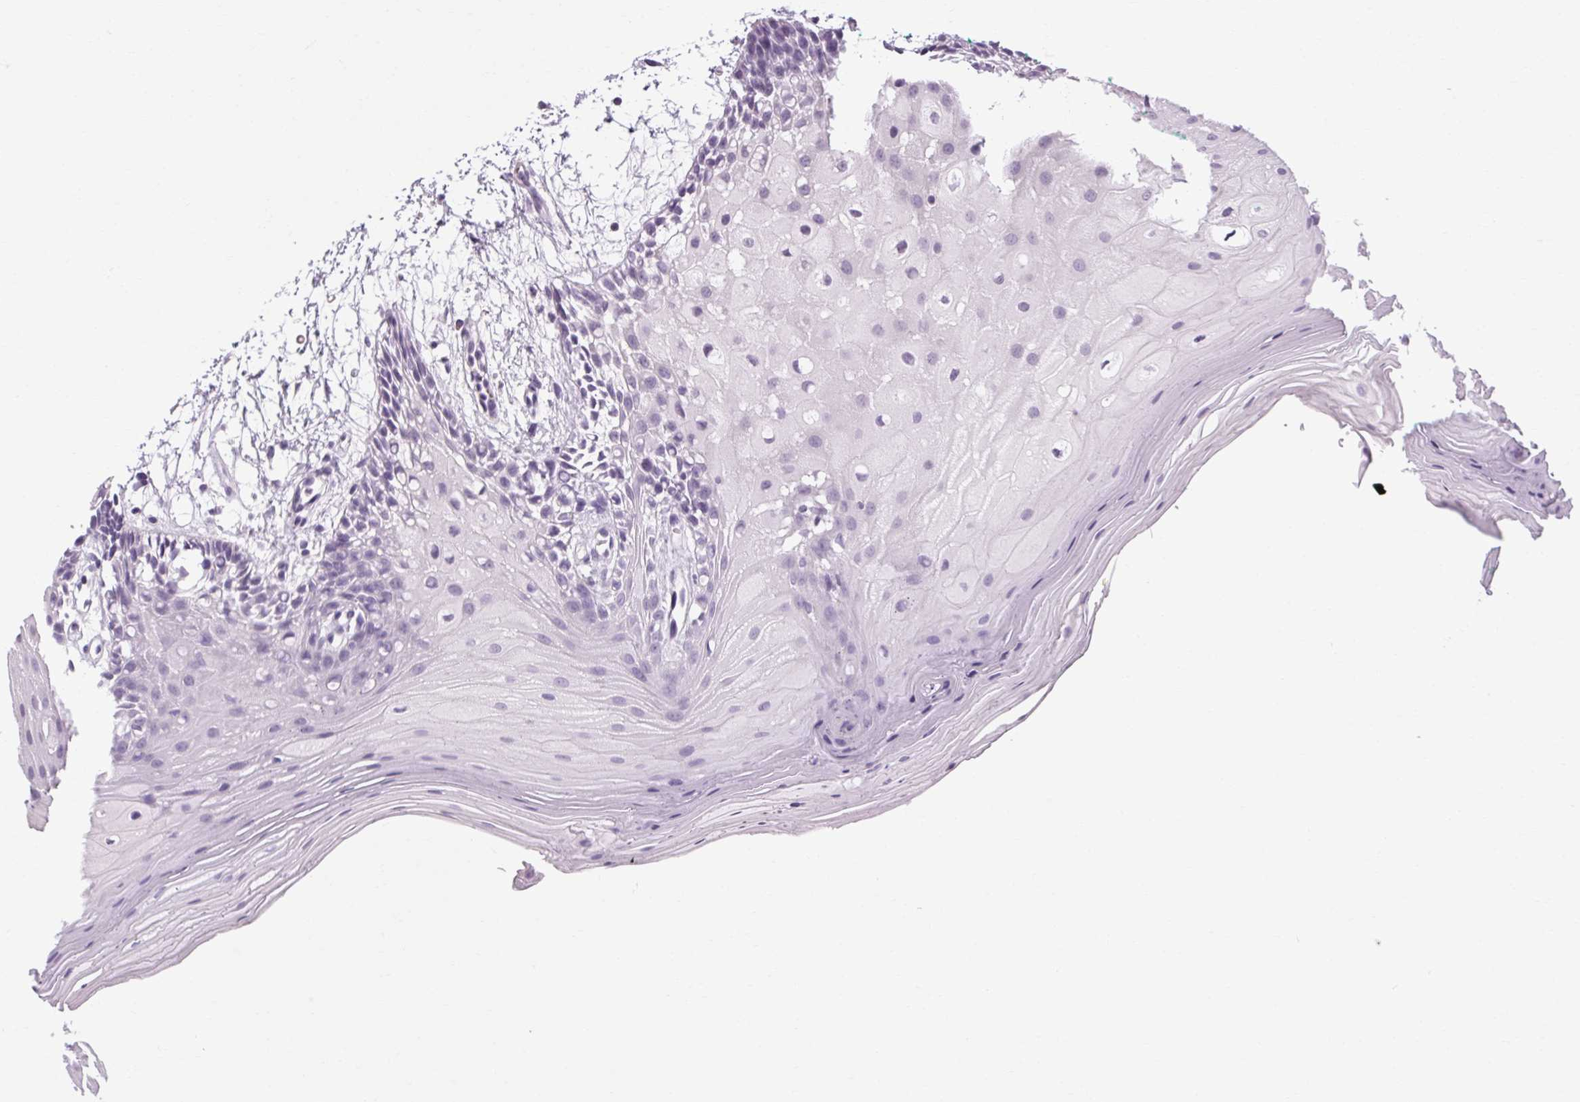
{"staining": {"intensity": "negative", "quantity": "none", "location": "none"}, "tissue": "oral mucosa", "cell_type": "Squamous epithelial cells", "image_type": "normal", "snomed": [{"axis": "morphology", "description": "Normal tissue, NOS"}, {"axis": "morphology", "description": "Squamous cell carcinoma, NOS"}, {"axis": "topography", "description": "Oral tissue"}, {"axis": "topography", "description": "Tounge, NOS"}, {"axis": "topography", "description": "Head-Neck"}], "caption": "This is a photomicrograph of immunohistochemistry (IHC) staining of benign oral mucosa, which shows no staining in squamous epithelial cells. (DAB (3,3'-diaminobenzidine) immunohistochemistry (IHC) with hematoxylin counter stain).", "gene": "POMC", "patient": {"sex": "male", "age": 62}}